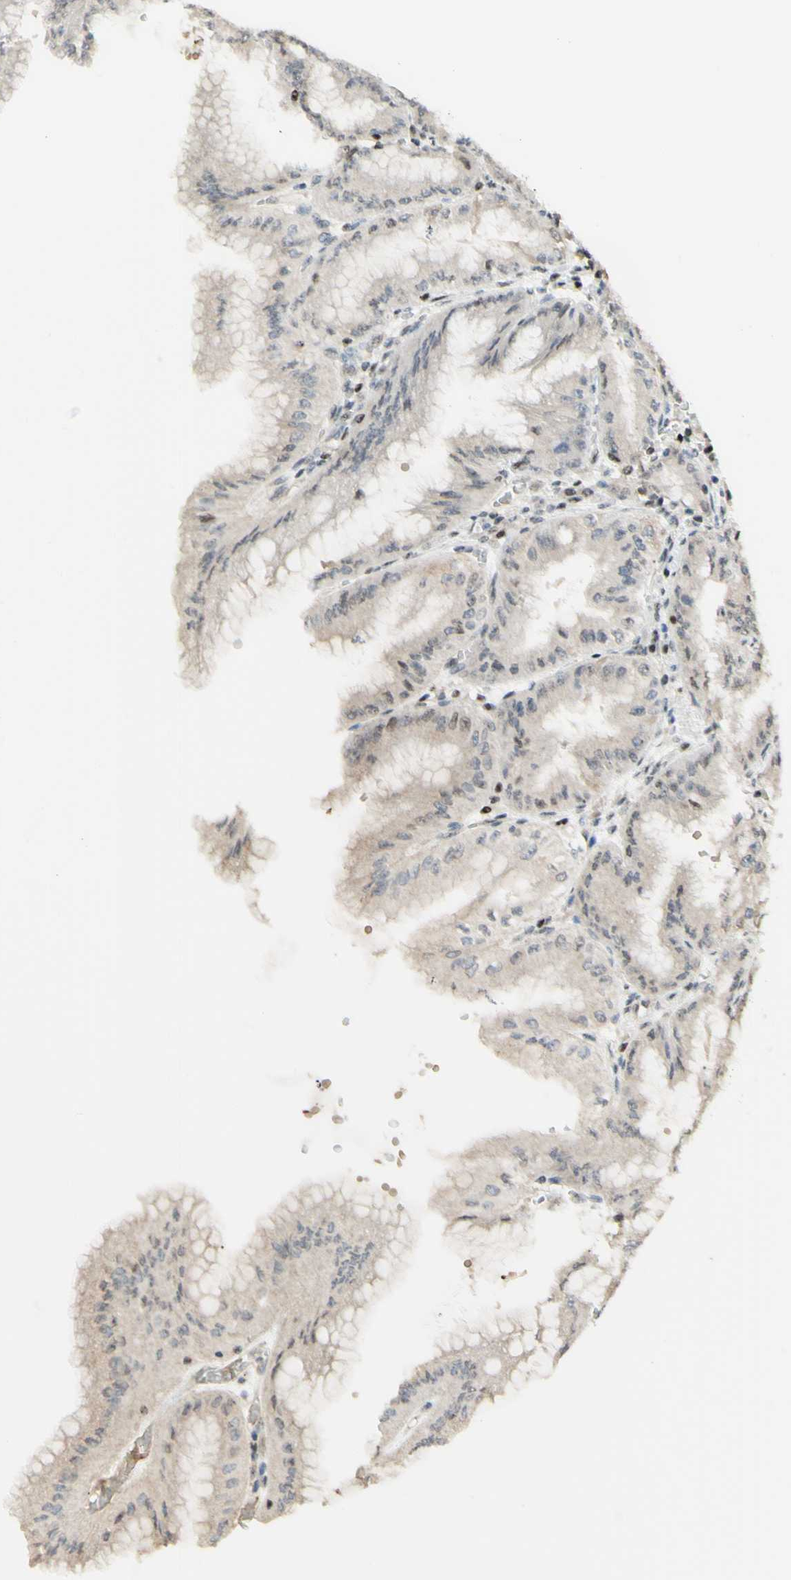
{"staining": {"intensity": "strong", "quantity": "25%-75%", "location": "cytoplasmic/membranous,nuclear"}, "tissue": "stomach", "cell_type": "Glandular cells", "image_type": "normal", "snomed": [{"axis": "morphology", "description": "Normal tissue, NOS"}, {"axis": "topography", "description": "Stomach, lower"}], "caption": "Immunohistochemistry (IHC) of unremarkable human stomach exhibits high levels of strong cytoplasmic/membranous,nuclear expression in approximately 25%-75% of glandular cells. The staining was performed using DAB, with brown indicating positive protein expression. Nuclei are stained blue with hematoxylin.", "gene": "CDKL5", "patient": {"sex": "male", "age": 71}}